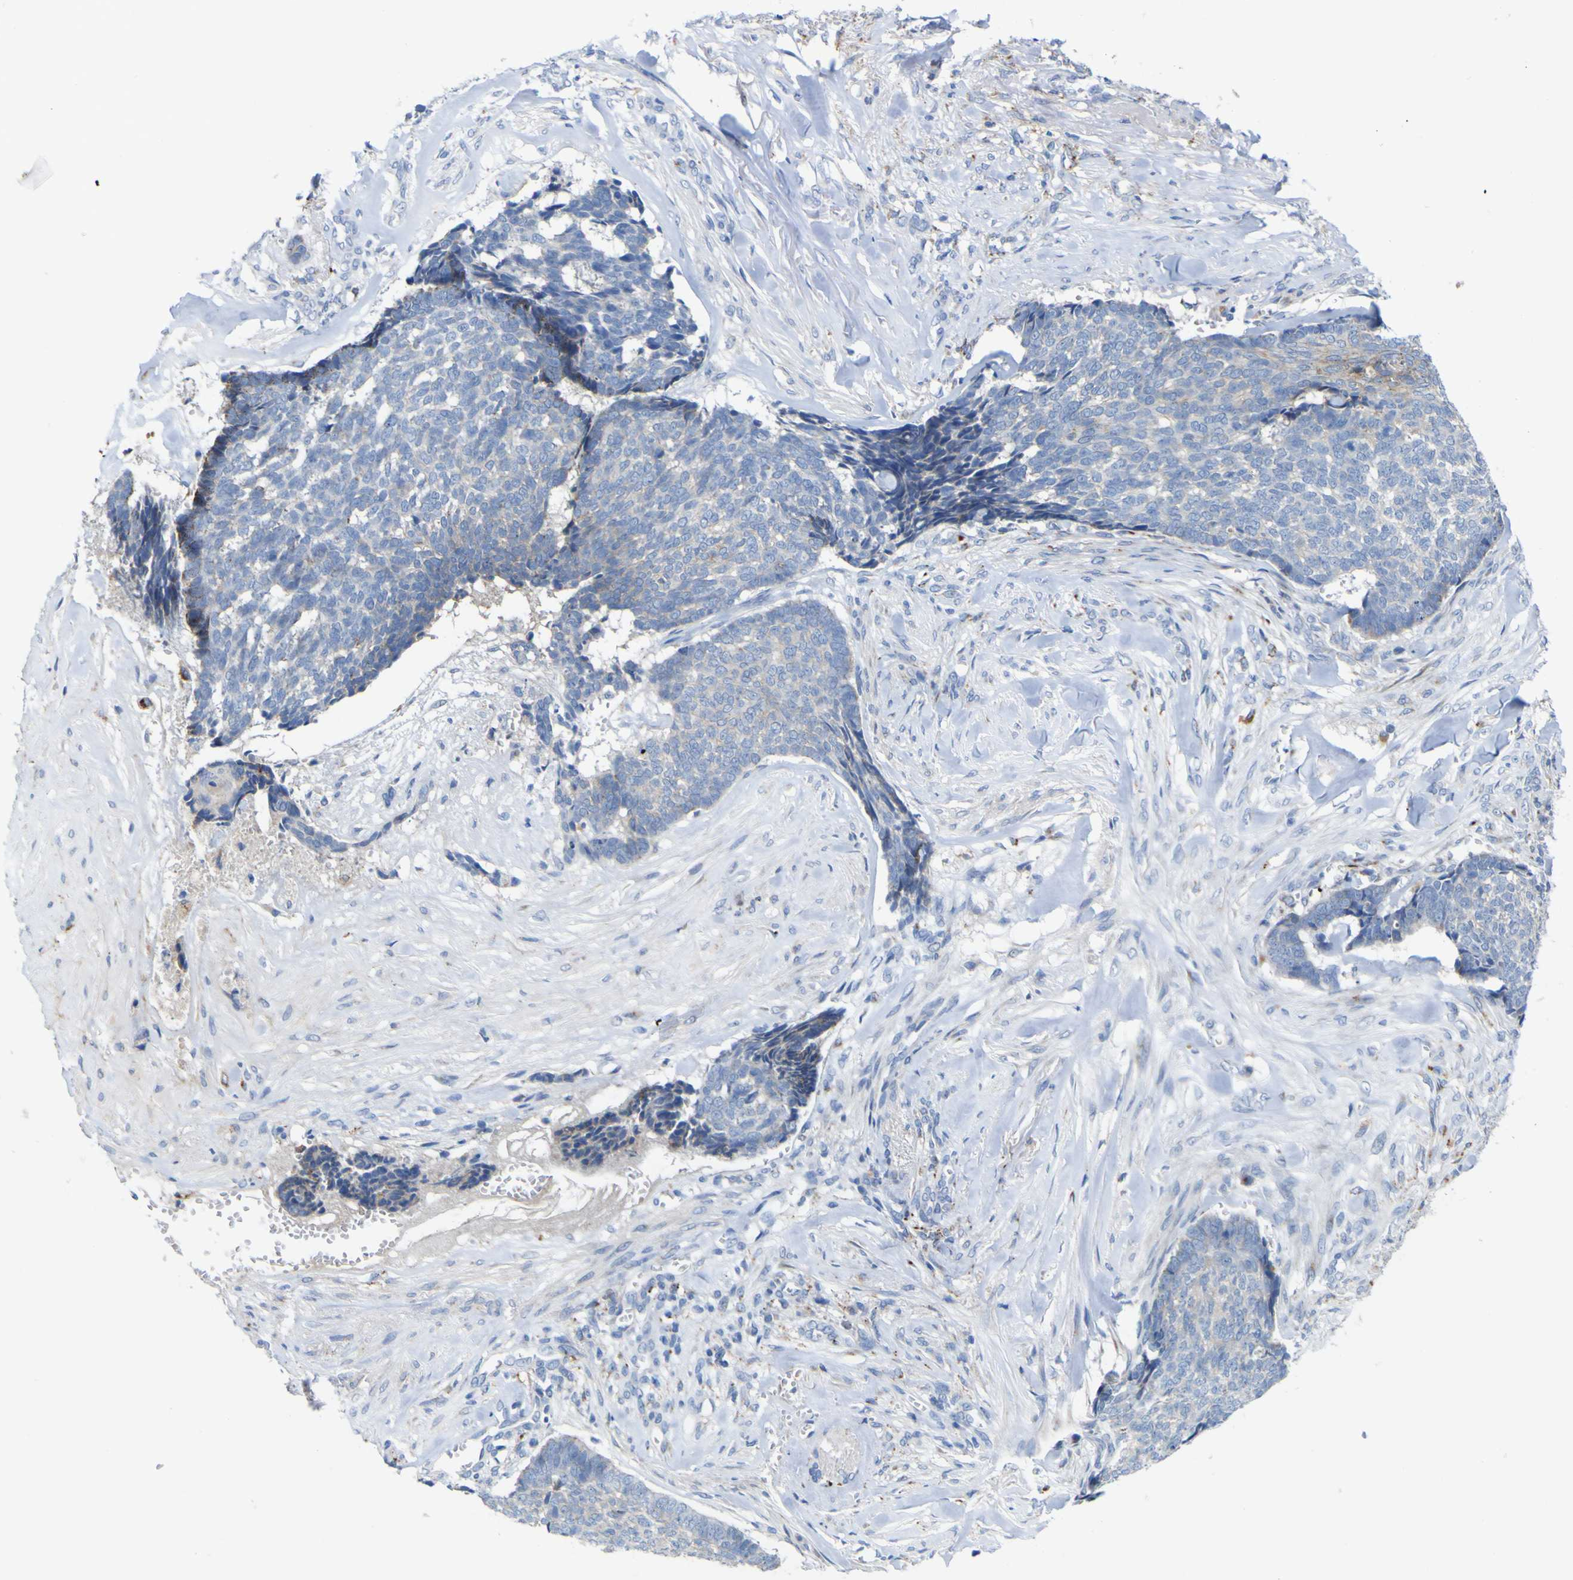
{"staining": {"intensity": "negative", "quantity": "none", "location": "none"}, "tissue": "skin cancer", "cell_type": "Tumor cells", "image_type": "cancer", "snomed": [{"axis": "morphology", "description": "Basal cell carcinoma"}, {"axis": "topography", "description": "Skin"}], "caption": "Tumor cells show no significant positivity in skin basal cell carcinoma.", "gene": "PTPRF", "patient": {"sex": "male", "age": 84}}